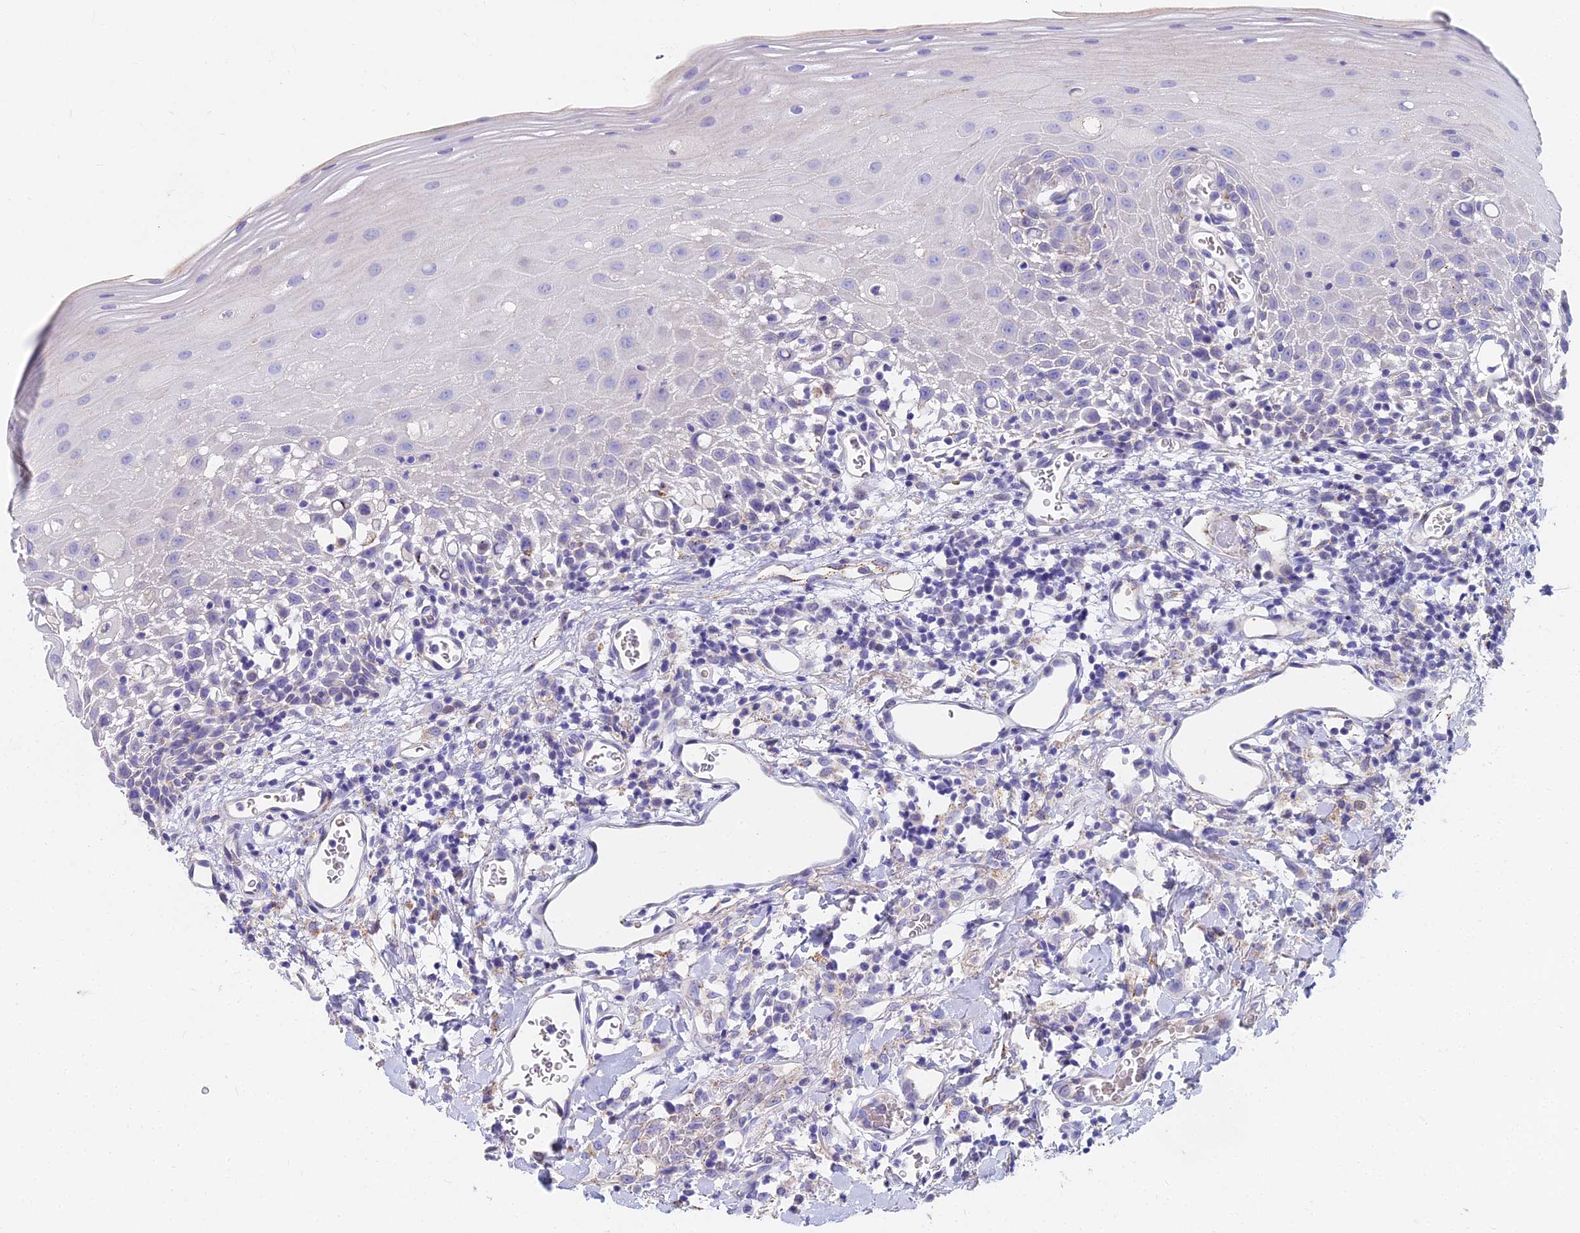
{"staining": {"intensity": "moderate", "quantity": "<25%", "location": "cytoplasmic/membranous"}, "tissue": "oral mucosa", "cell_type": "Squamous epithelial cells", "image_type": "normal", "snomed": [{"axis": "morphology", "description": "Normal tissue, NOS"}, {"axis": "topography", "description": "Oral tissue"}], "caption": "High-magnification brightfield microscopy of normal oral mucosa stained with DAB (3,3'-diaminobenzidine) (brown) and counterstained with hematoxylin (blue). squamous epithelial cells exhibit moderate cytoplasmic/membranous staining is identified in about<25% of cells.", "gene": "FRMPD1", "patient": {"sex": "female", "age": 70}}